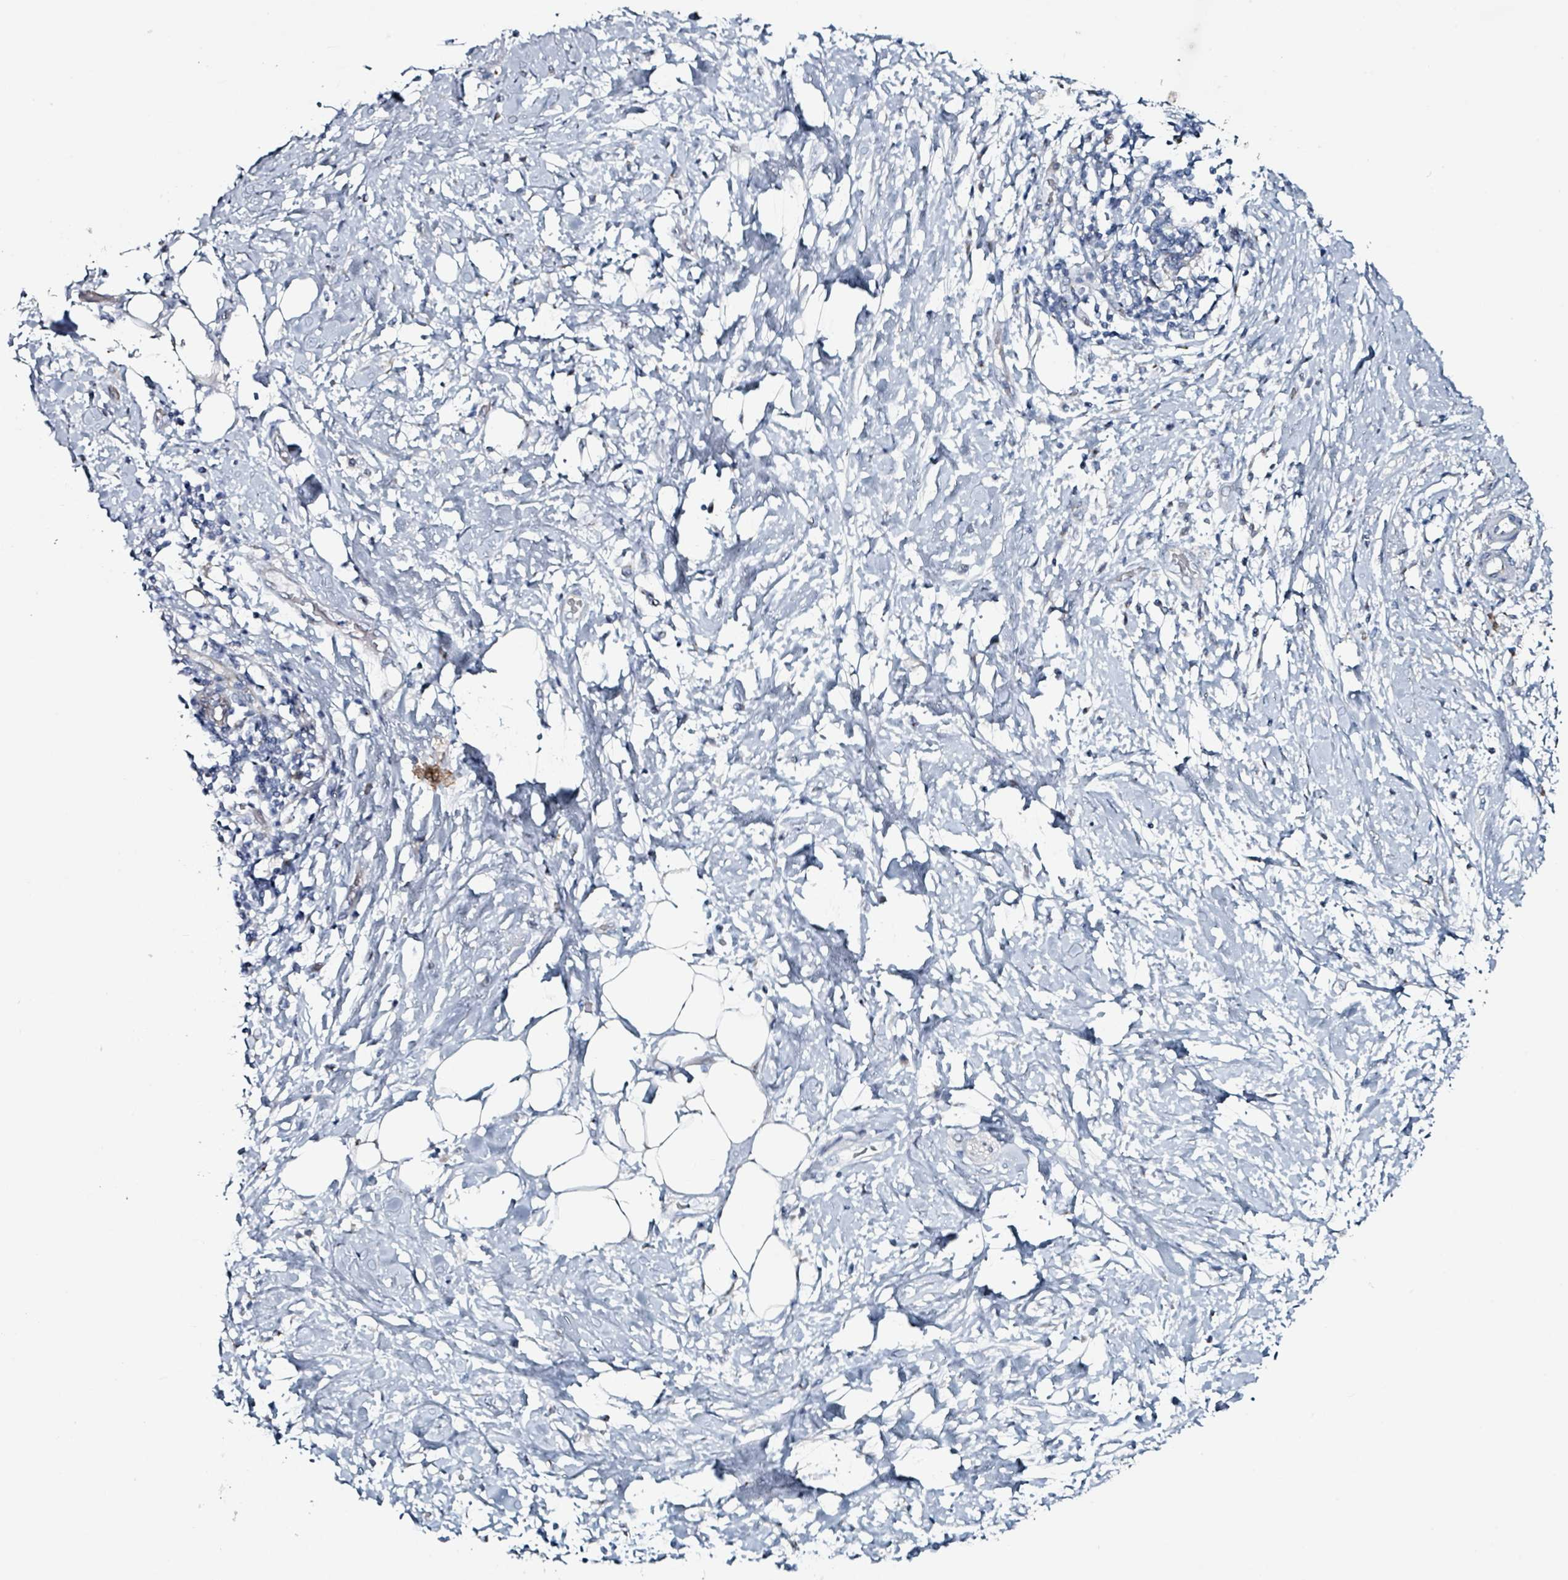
{"staining": {"intensity": "negative", "quantity": "none", "location": "none"}, "tissue": "adipose tissue", "cell_type": "Adipocytes", "image_type": "normal", "snomed": [{"axis": "morphology", "description": "Normal tissue, NOS"}, {"axis": "morphology", "description": "Adenocarcinoma, NOS"}, {"axis": "topography", "description": "Duodenum"}, {"axis": "topography", "description": "Peripheral nerve tissue"}], "caption": "IHC histopathology image of benign adipose tissue: adipose tissue stained with DAB reveals no significant protein expression in adipocytes.", "gene": "B3GAT3", "patient": {"sex": "female", "age": 60}}